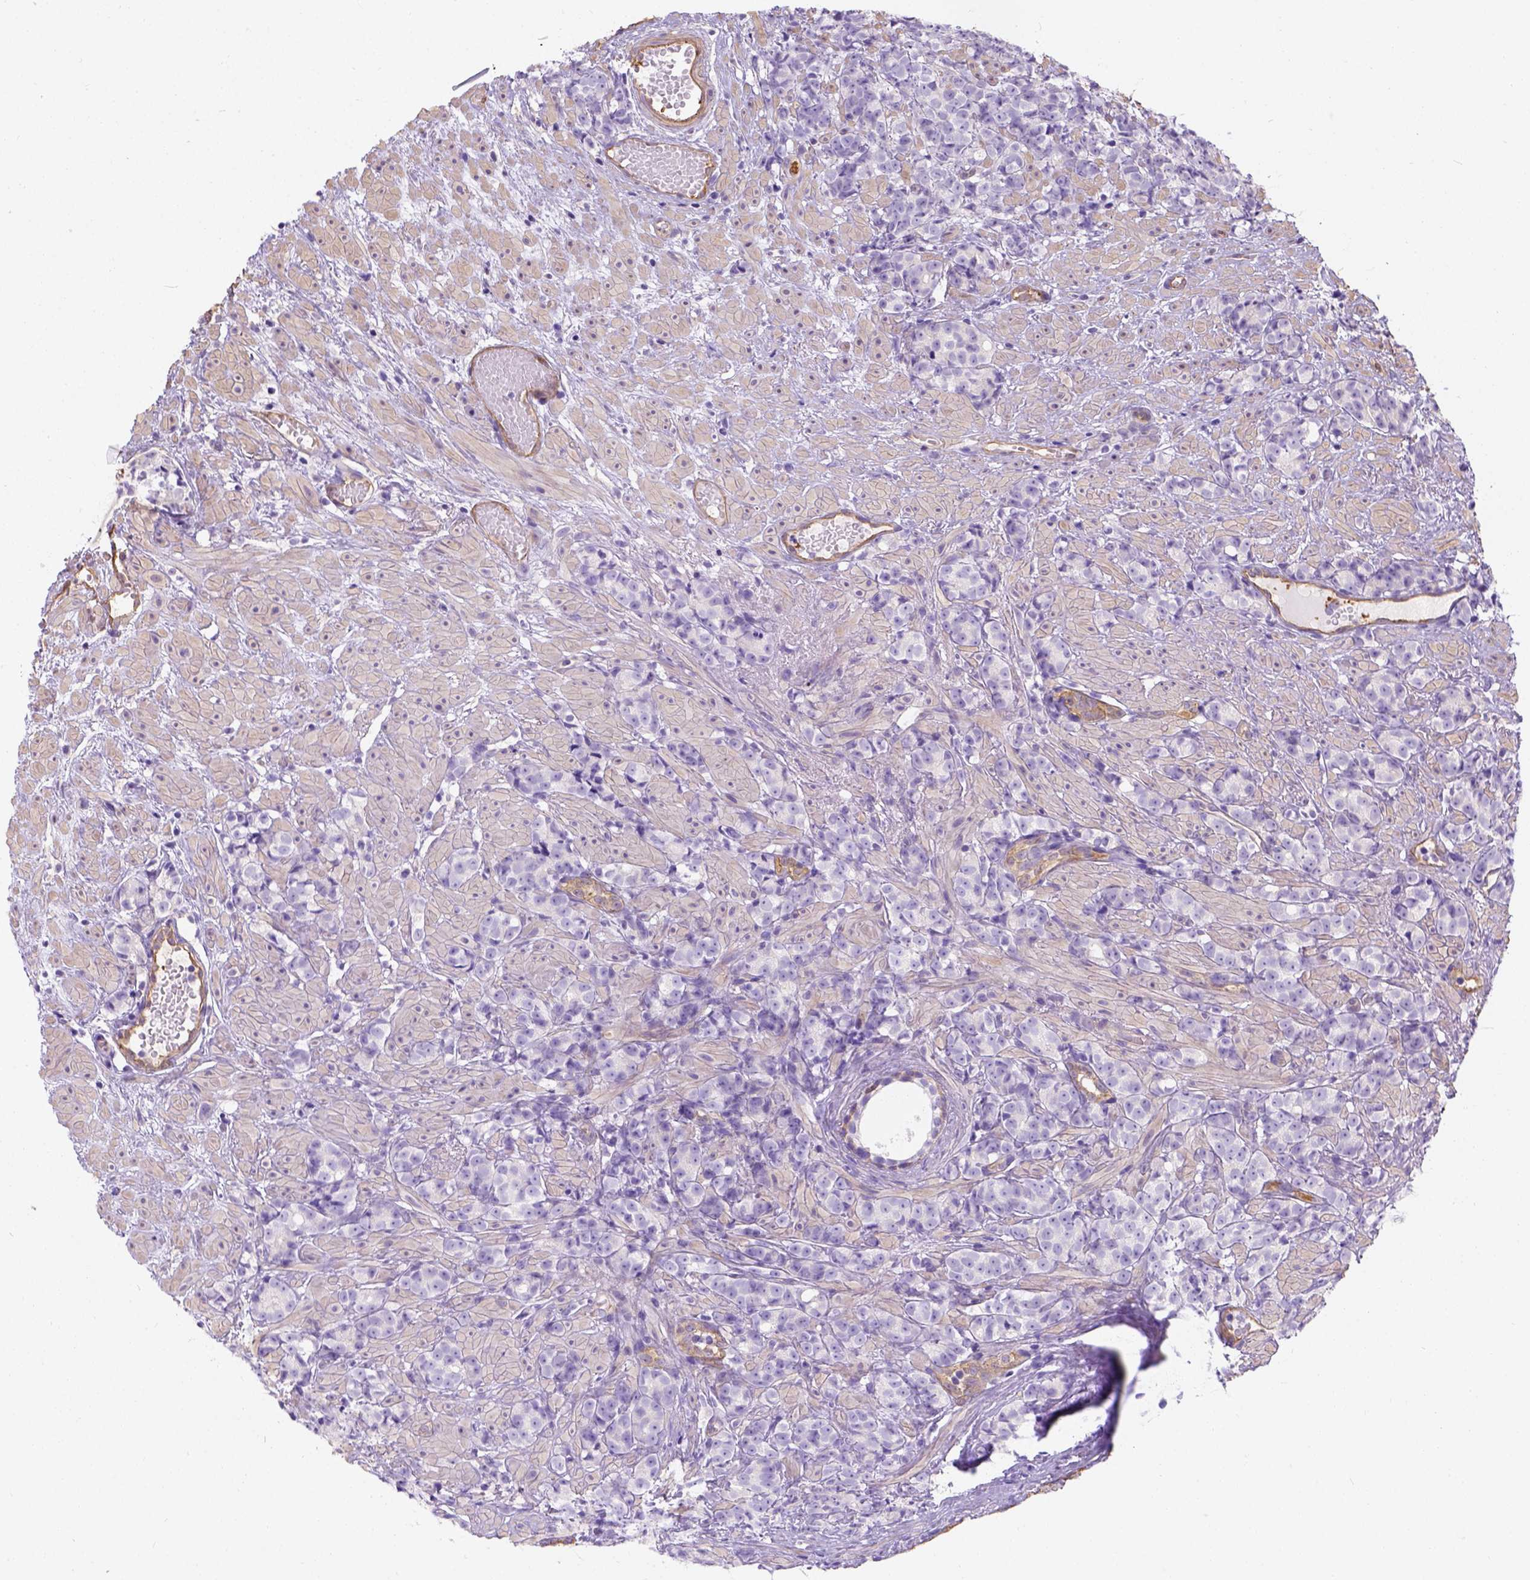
{"staining": {"intensity": "negative", "quantity": "none", "location": "none"}, "tissue": "prostate cancer", "cell_type": "Tumor cells", "image_type": "cancer", "snomed": [{"axis": "morphology", "description": "Adenocarcinoma, High grade"}, {"axis": "topography", "description": "Prostate"}], "caption": "Tumor cells show no significant expression in prostate high-grade adenocarcinoma.", "gene": "PHF7", "patient": {"sex": "male", "age": 81}}